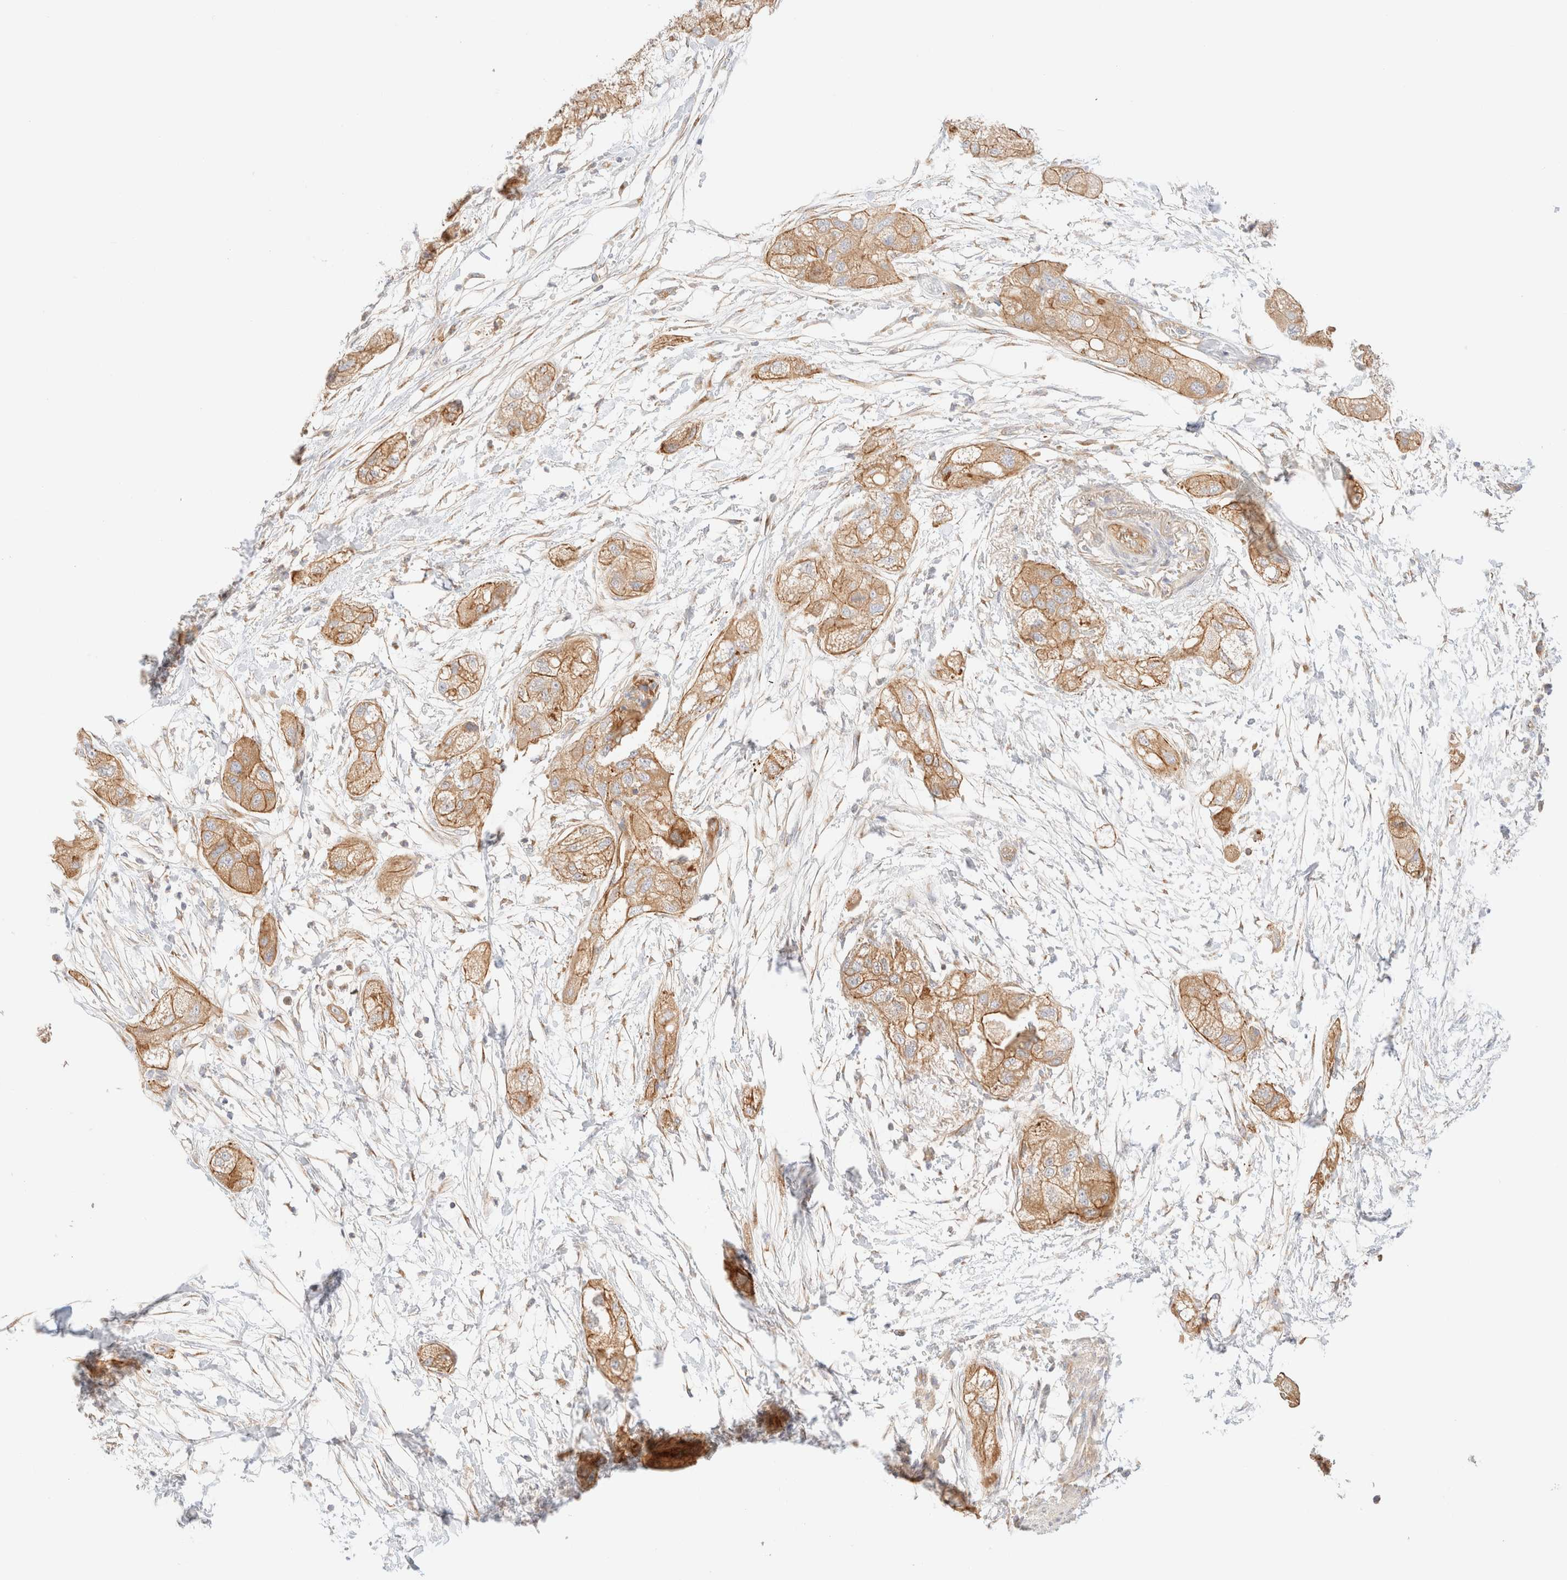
{"staining": {"intensity": "moderate", "quantity": ">75%", "location": "cytoplasmic/membranous"}, "tissue": "pancreatic cancer", "cell_type": "Tumor cells", "image_type": "cancer", "snomed": [{"axis": "morphology", "description": "Adenocarcinoma, NOS"}, {"axis": "topography", "description": "Pancreas"}], "caption": "This photomicrograph exhibits immunohistochemistry (IHC) staining of human pancreatic adenocarcinoma, with medium moderate cytoplasmic/membranous positivity in about >75% of tumor cells.", "gene": "MYO10", "patient": {"sex": "female", "age": 78}}